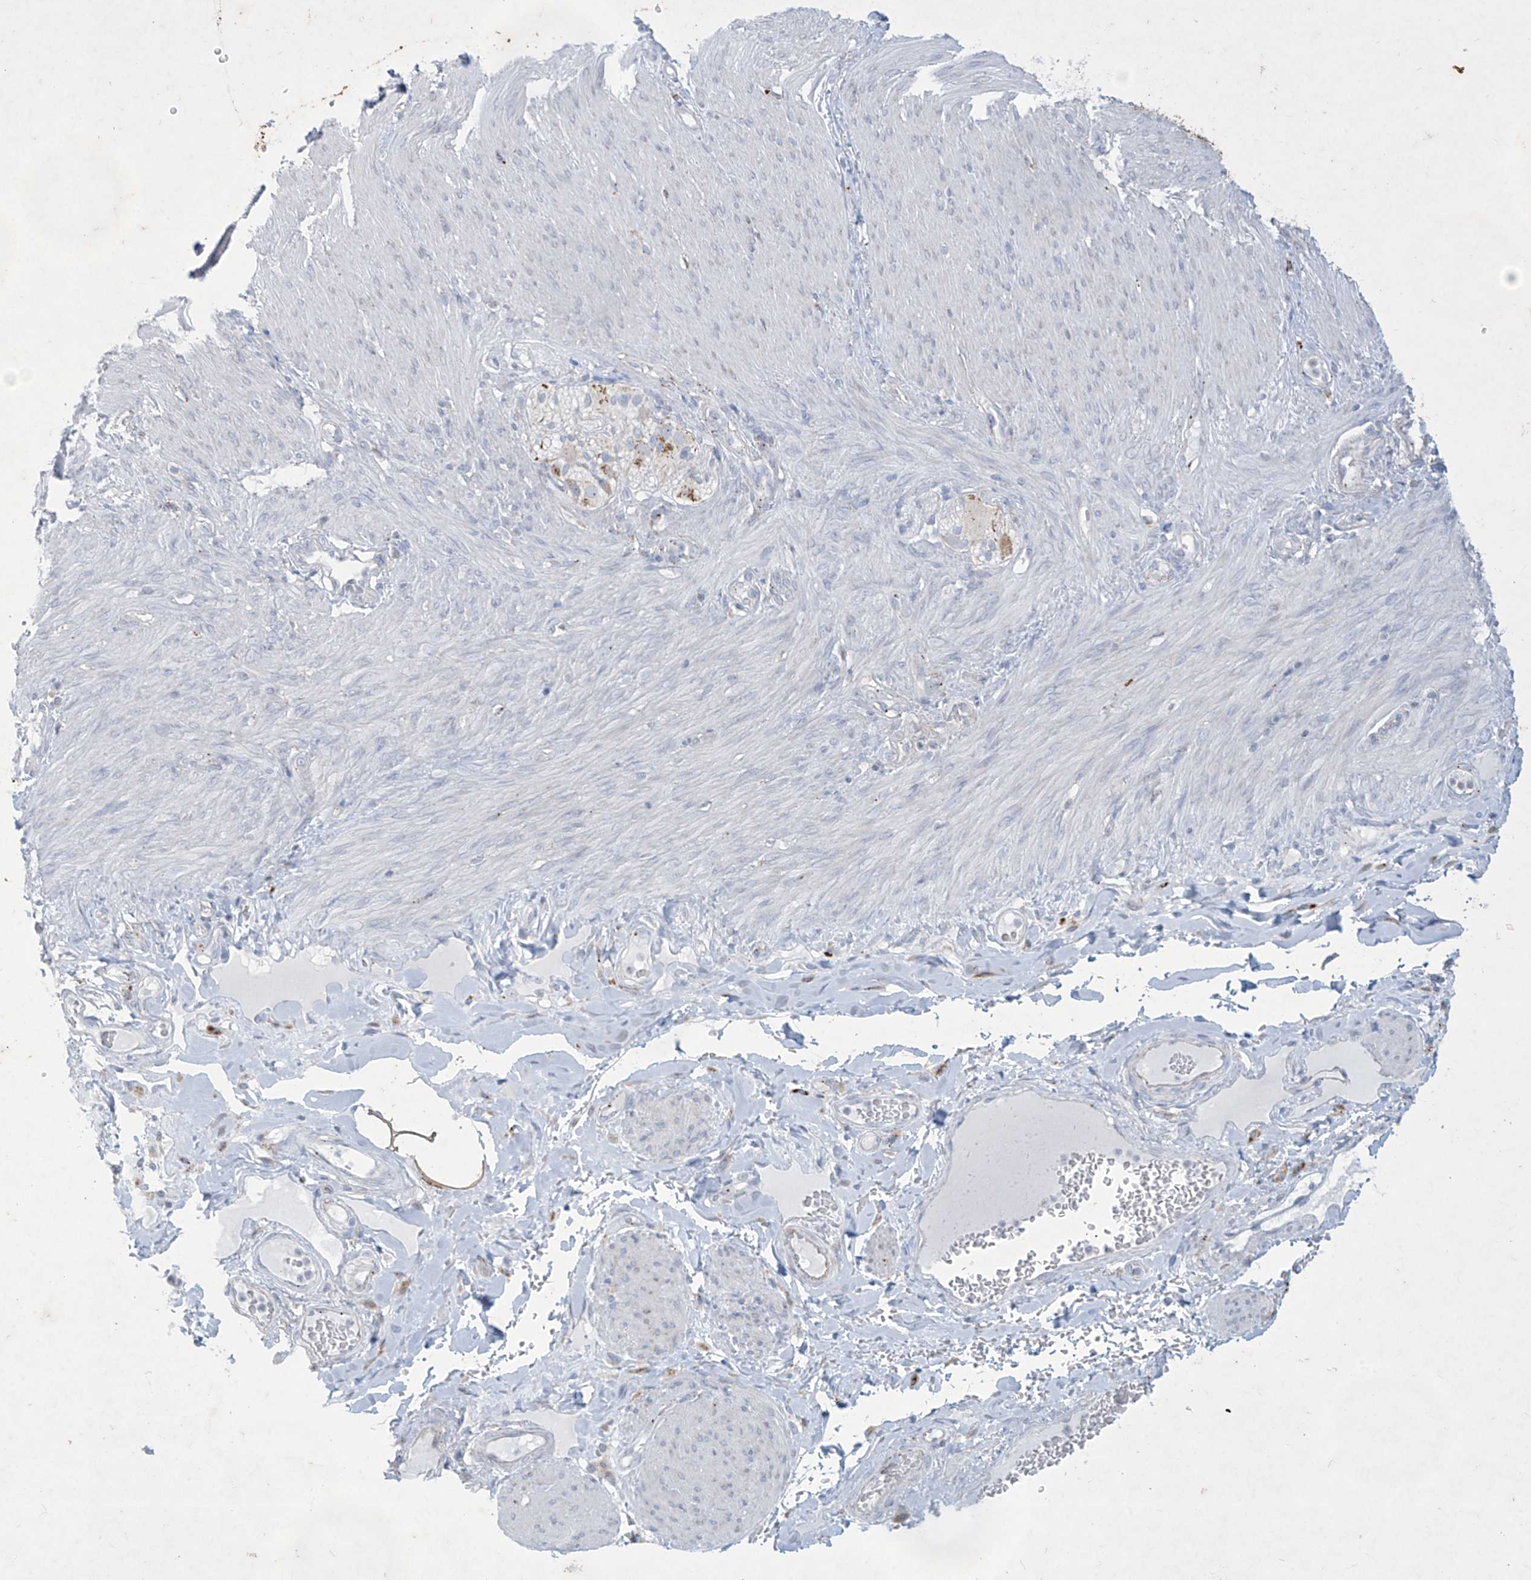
{"staining": {"intensity": "negative", "quantity": "none", "location": "none"}, "tissue": "adipose tissue", "cell_type": "Adipocytes", "image_type": "normal", "snomed": [{"axis": "morphology", "description": "Normal tissue, NOS"}, {"axis": "topography", "description": "Colon"}, {"axis": "topography", "description": "Peripheral nerve tissue"}], "caption": "This image is of unremarkable adipose tissue stained with immunohistochemistry to label a protein in brown with the nuclei are counter-stained blue. There is no expression in adipocytes.", "gene": "GPR137C", "patient": {"sex": "female", "age": 61}}